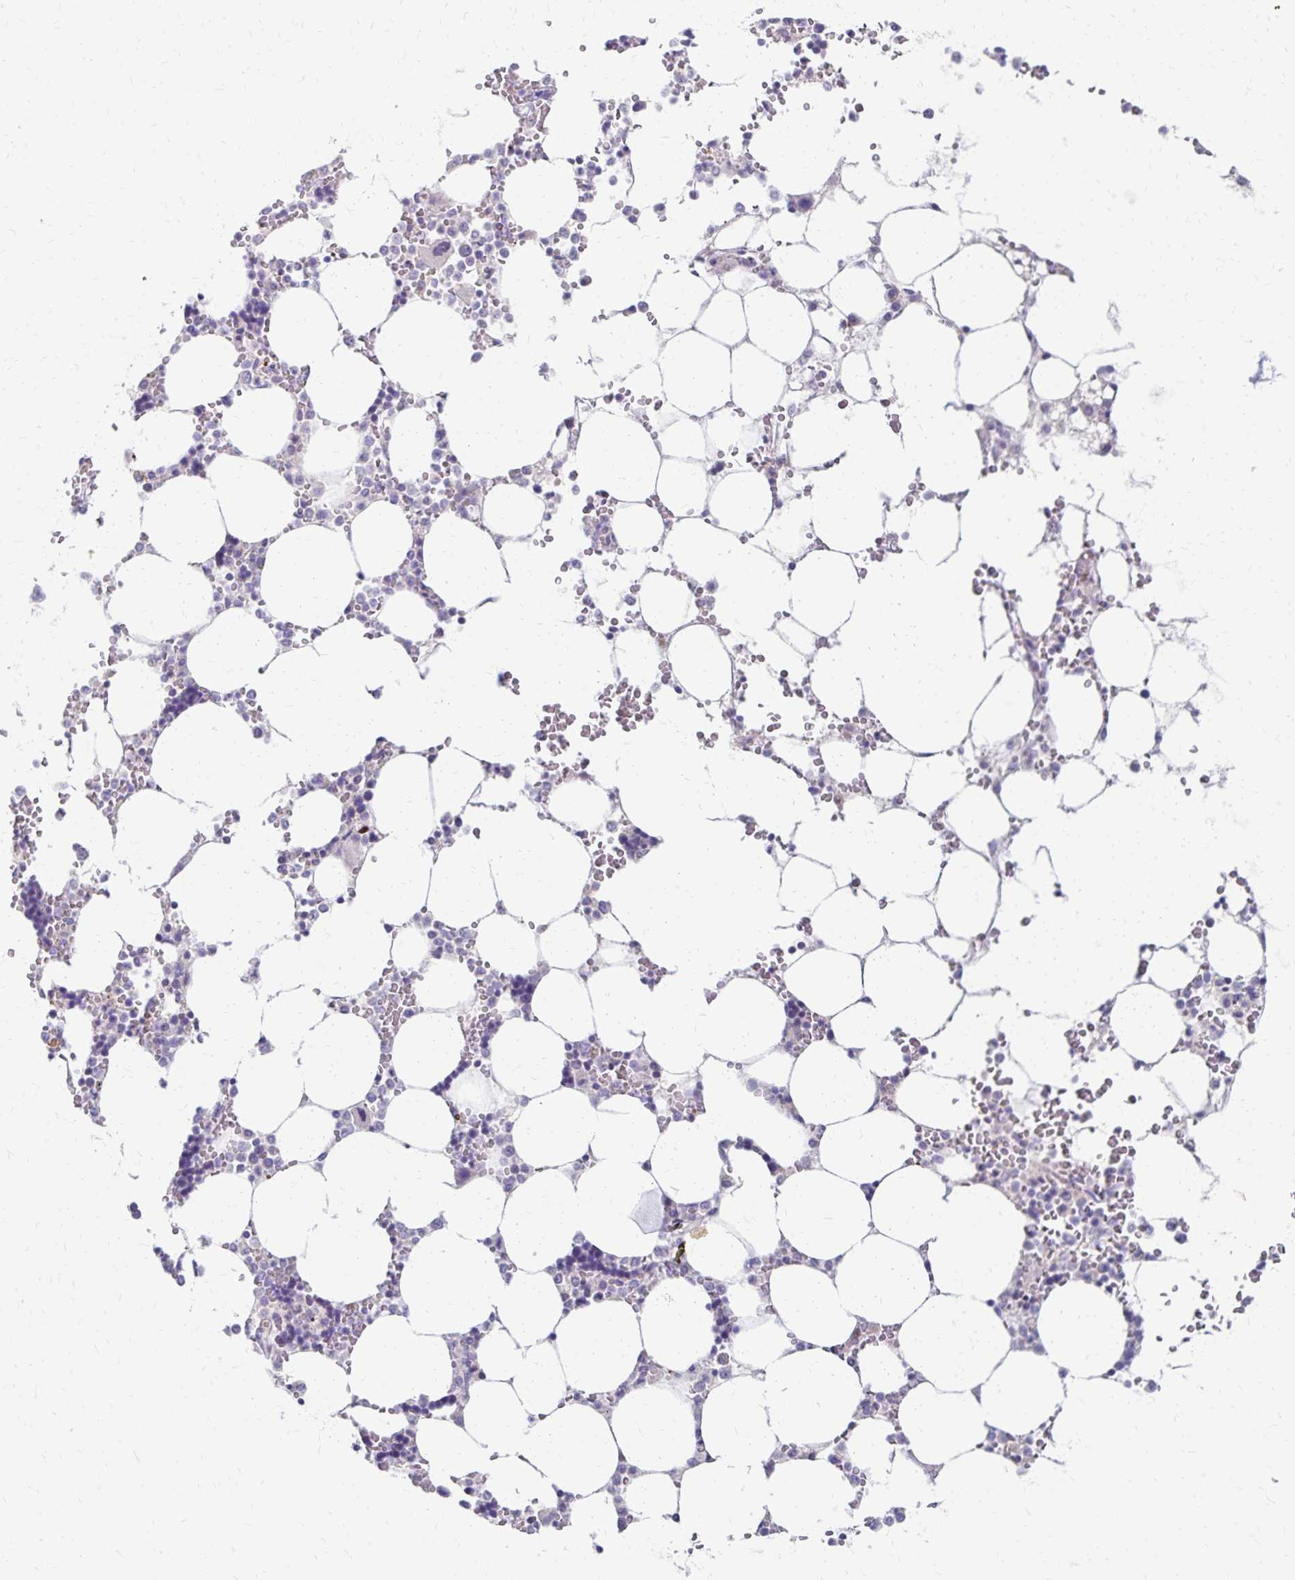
{"staining": {"intensity": "negative", "quantity": "none", "location": "none"}, "tissue": "bone marrow", "cell_type": "Hematopoietic cells", "image_type": "normal", "snomed": [{"axis": "morphology", "description": "Normal tissue, NOS"}, {"axis": "topography", "description": "Bone marrow"}], "caption": "DAB (3,3'-diaminobenzidine) immunohistochemical staining of normal human bone marrow shows no significant staining in hematopoietic cells.", "gene": "NECAP1", "patient": {"sex": "male", "age": 64}}